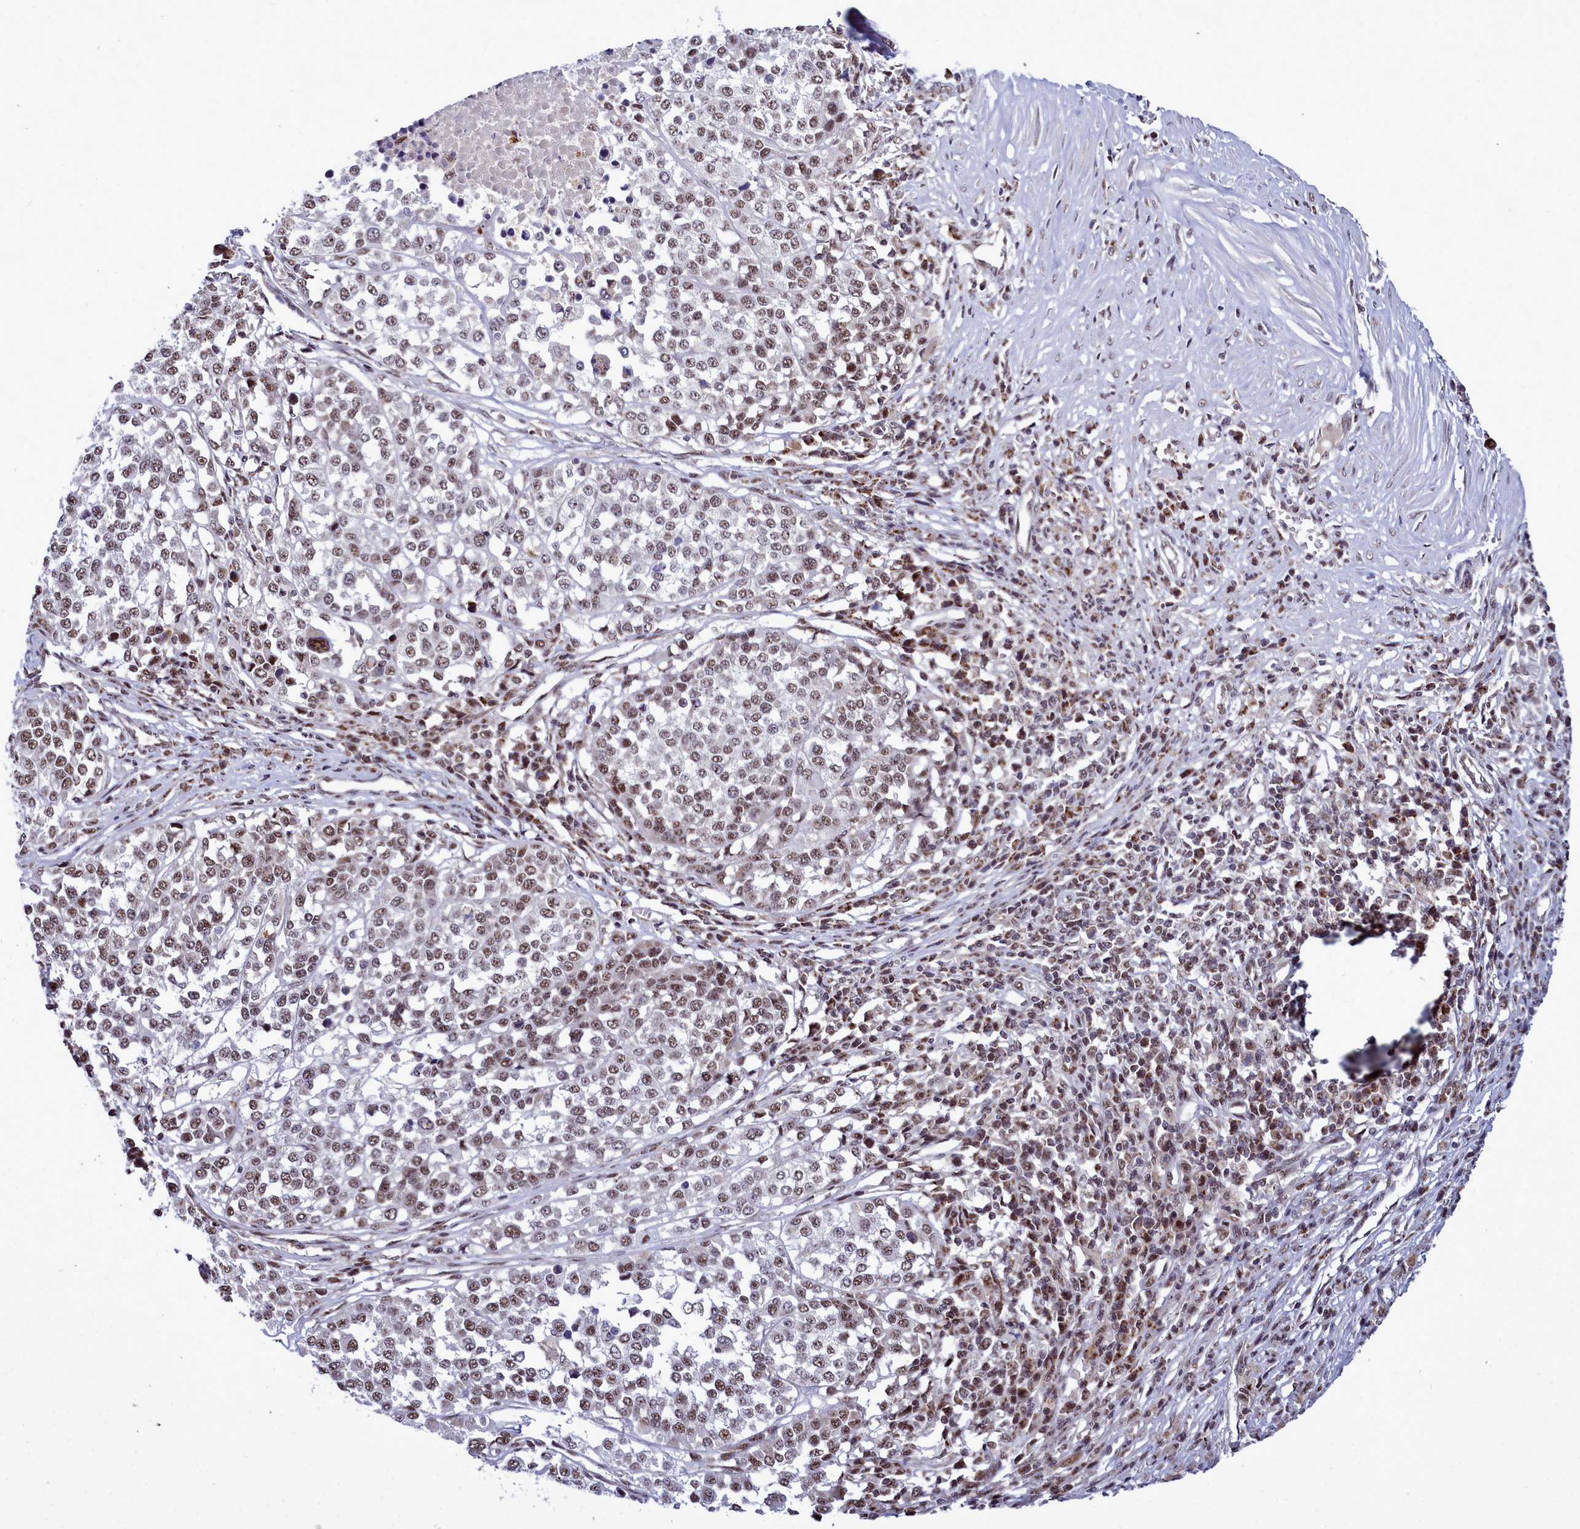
{"staining": {"intensity": "moderate", "quantity": ">75%", "location": "nuclear"}, "tissue": "melanoma", "cell_type": "Tumor cells", "image_type": "cancer", "snomed": [{"axis": "morphology", "description": "Malignant melanoma, Metastatic site"}, {"axis": "topography", "description": "Lymph node"}], "caption": "Melanoma stained with a protein marker displays moderate staining in tumor cells.", "gene": "POM121L2", "patient": {"sex": "male", "age": 44}}